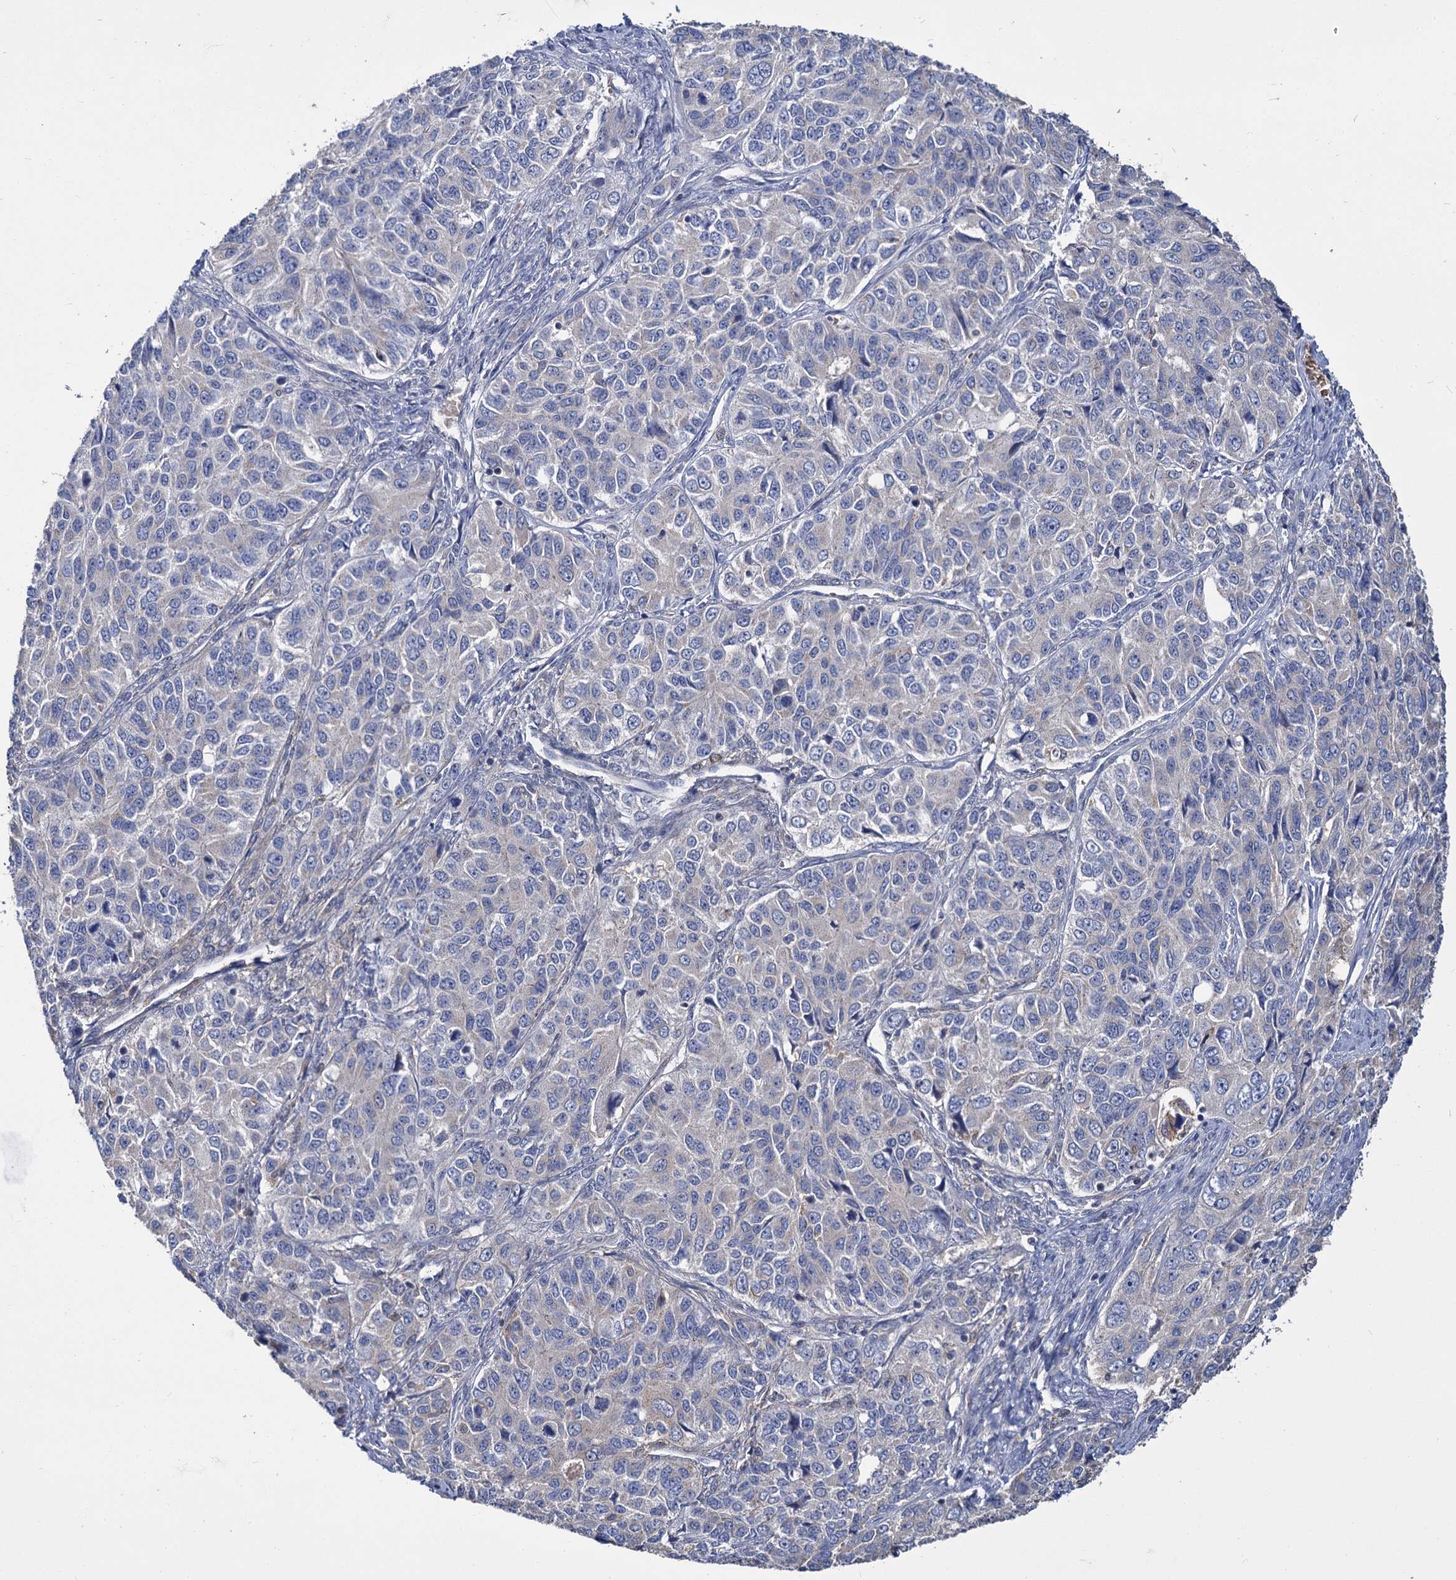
{"staining": {"intensity": "negative", "quantity": "none", "location": "none"}, "tissue": "ovarian cancer", "cell_type": "Tumor cells", "image_type": "cancer", "snomed": [{"axis": "morphology", "description": "Carcinoma, endometroid"}, {"axis": "topography", "description": "Ovary"}], "caption": "Micrograph shows no significant protein expression in tumor cells of ovarian cancer. The staining is performed using DAB brown chromogen with nuclei counter-stained in using hematoxylin.", "gene": "GCLC", "patient": {"sex": "female", "age": 51}}